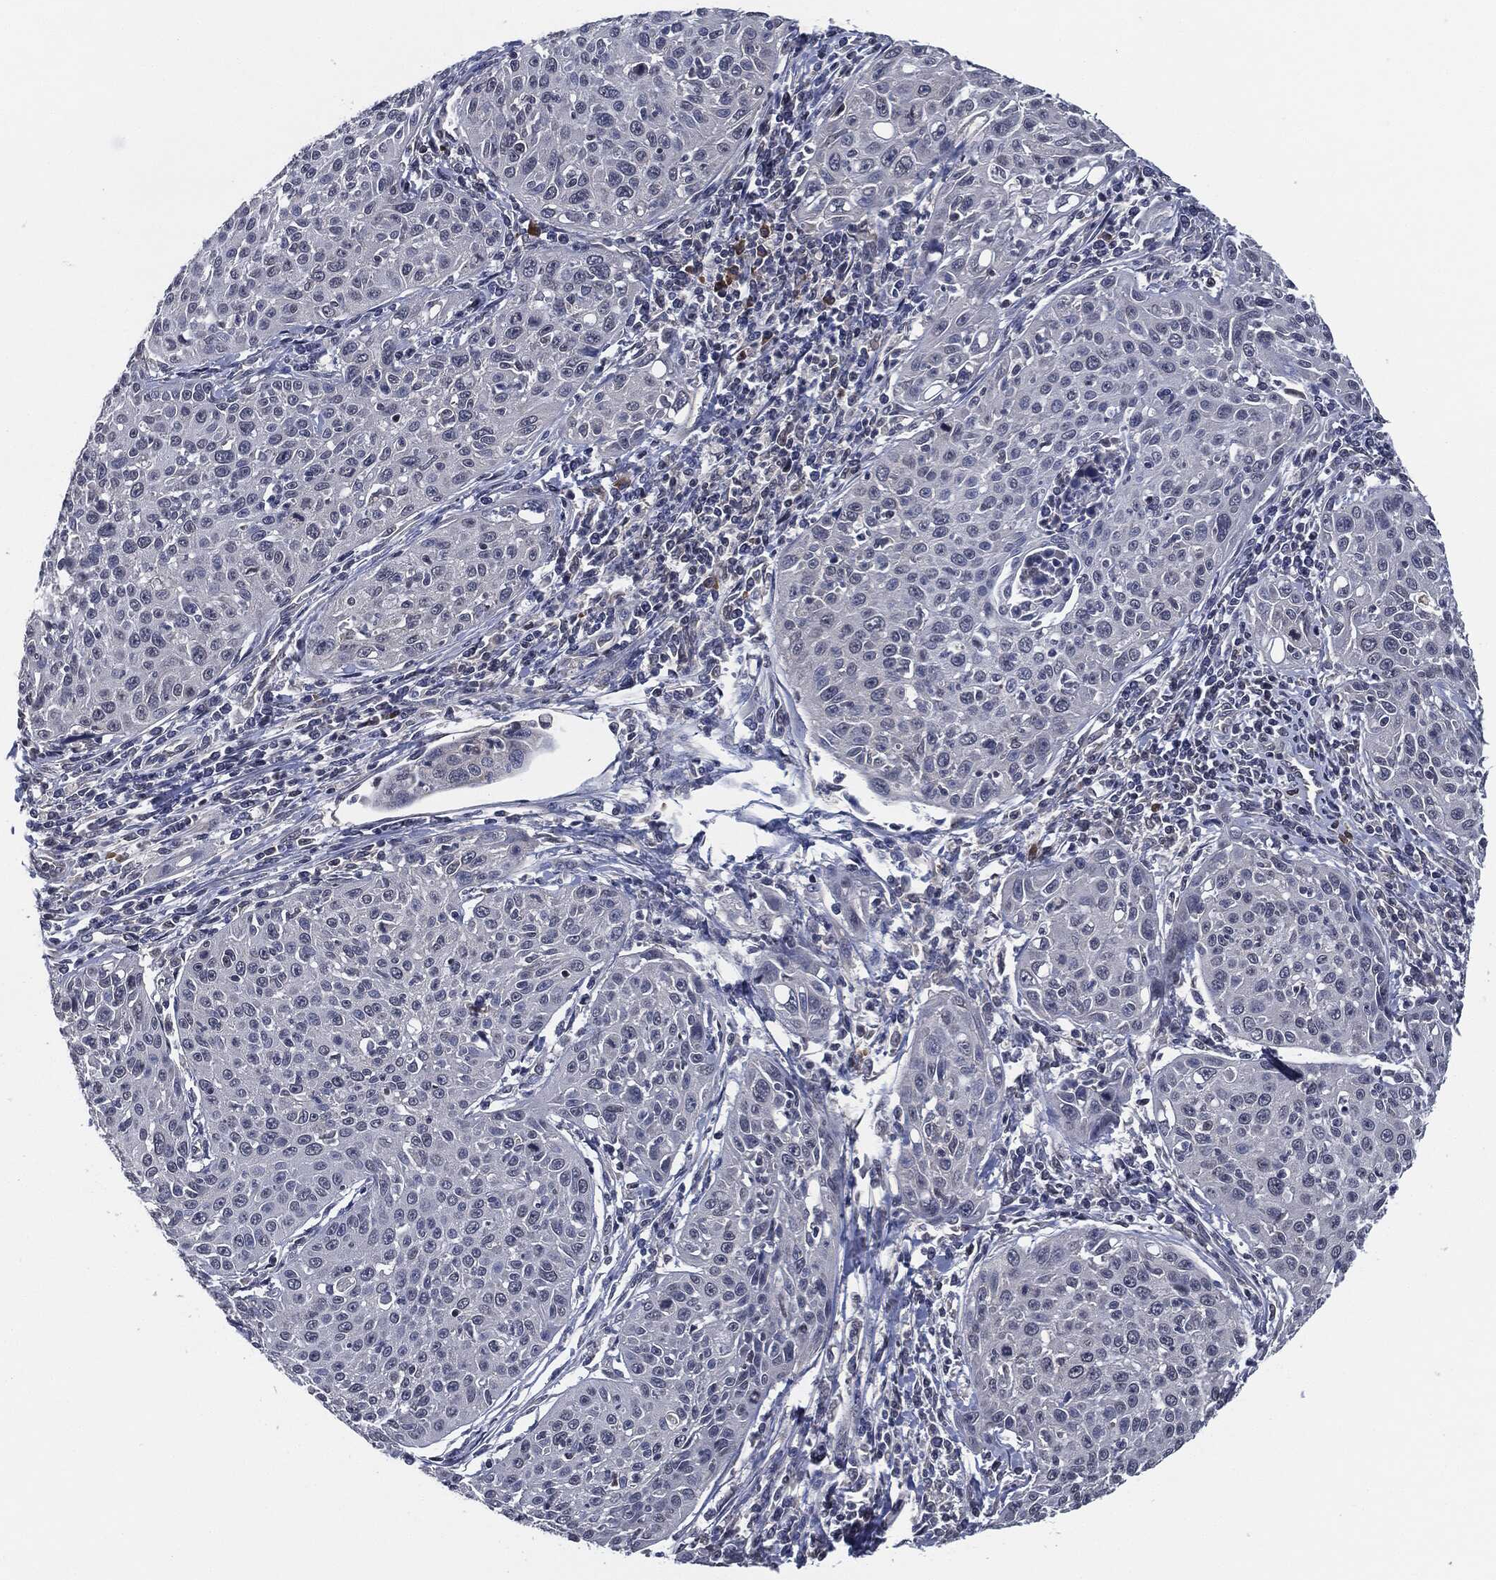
{"staining": {"intensity": "negative", "quantity": "none", "location": "none"}, "tissue": "cervical cancer", "cell_type": "Tumor cells", "image_type": "cancer", "snomed": [{"axis": "morphology", "description": "Squamous cell carcinoma, NOS"}, {"axis": "topography", "description": "Cervix"}], "caption": "High magnification brightfield microscopy of squamous cell carcinoma (cervical) stained with DAB (brown) and counterstained with hematoxylin (blue): tumor cells show no significant positivity. Nuclei are stained in blue.", "gene": "IL2RG", "patient": {"sex": "female", "age": 26}}